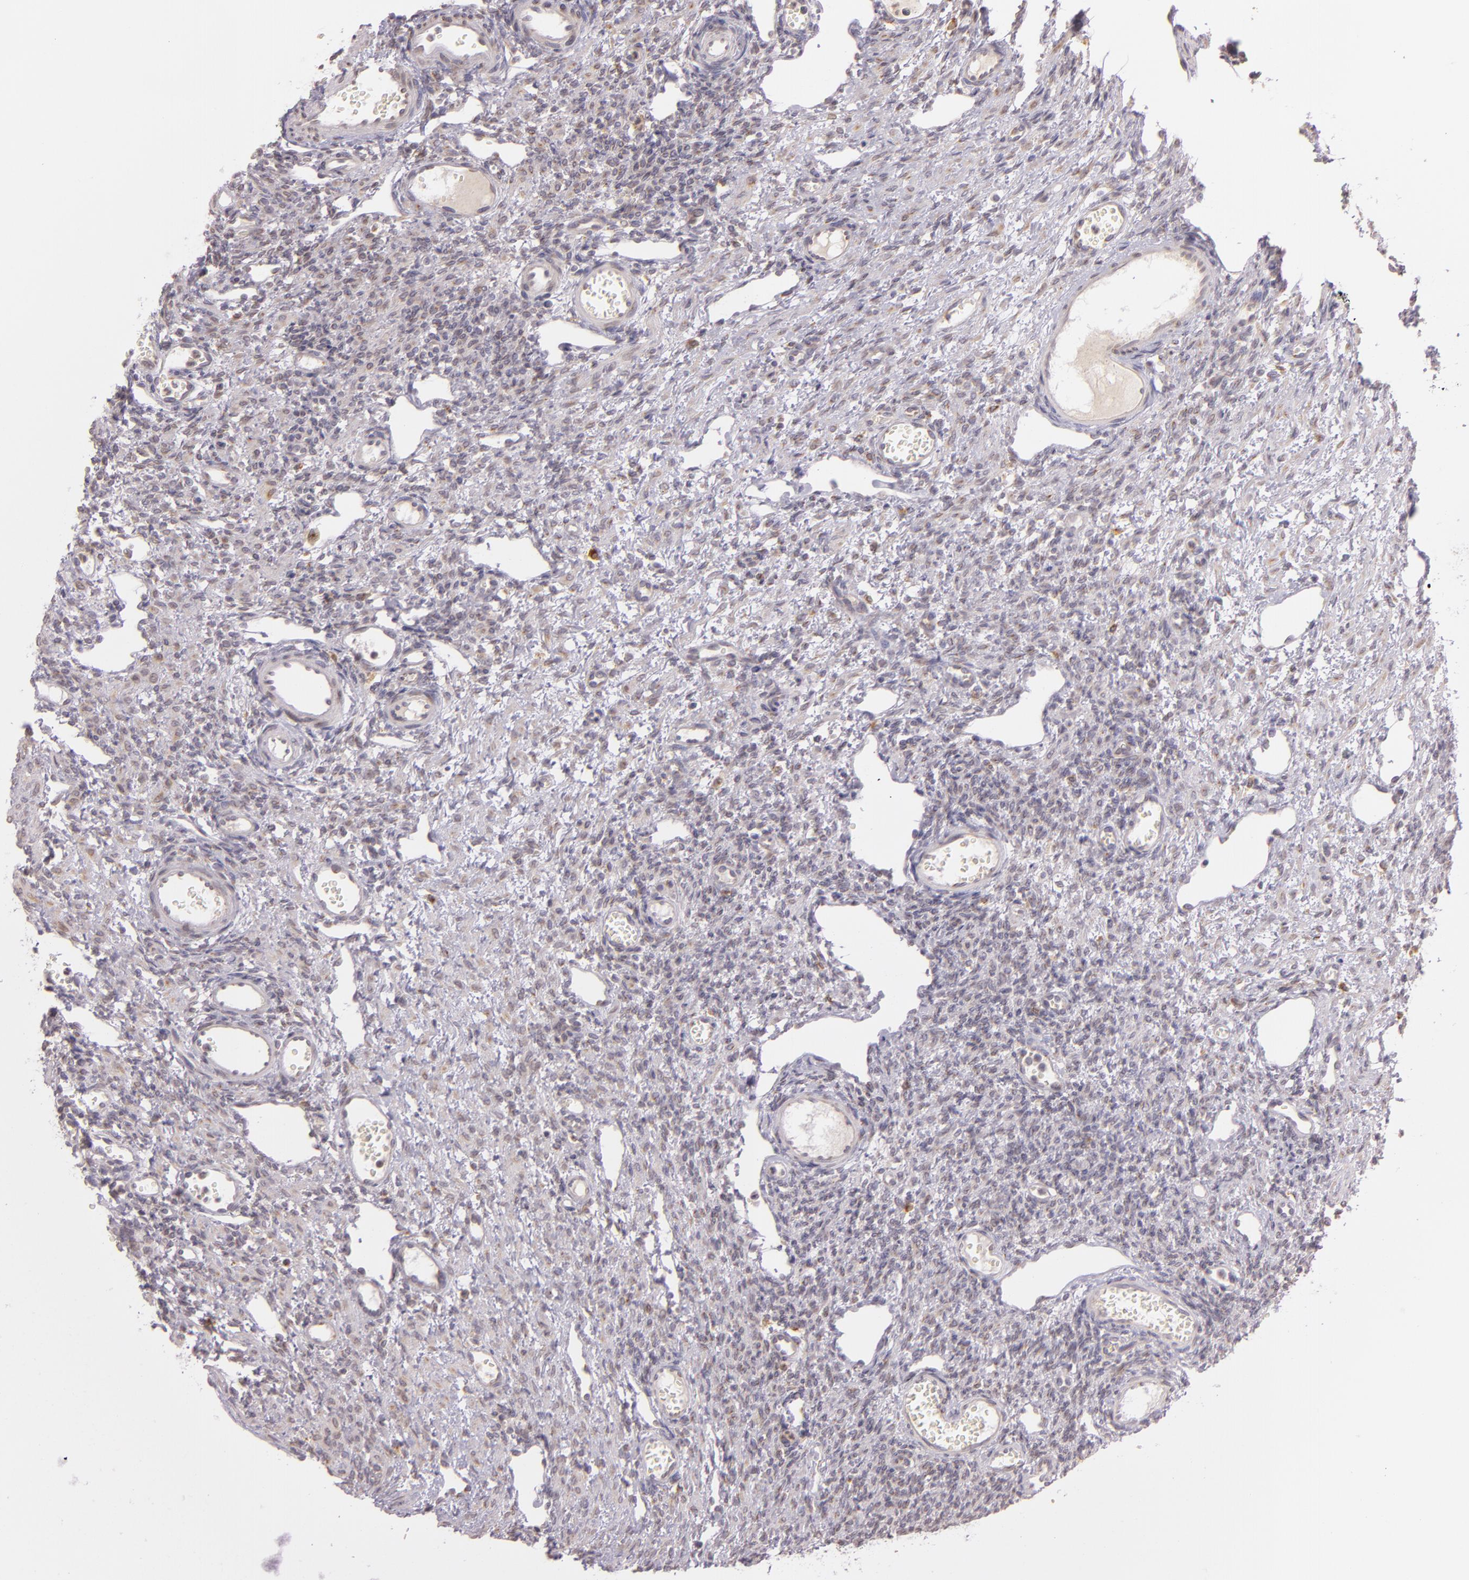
{"staining": {"intensity": "moderate", "quantity": ">75%", "location": "cytoplasmic/membranous"}, "tissue": "ovary", "cell_type": "Follicle cells", "image_type": "normal", "snomed": [{"axis": "morphology", "description": "Normal tissue, NOS"}, {"axis": "topography", "description": "Ovary"}], "caption": "An immunohistochemistry image of benign tissue is shown. Protein staining in brown highlights moderate cytoplasmic/membranous positivity in ovary within follicle cells.", "gene": "LGMN", "patient": {"sex": "female", "age": 33}}